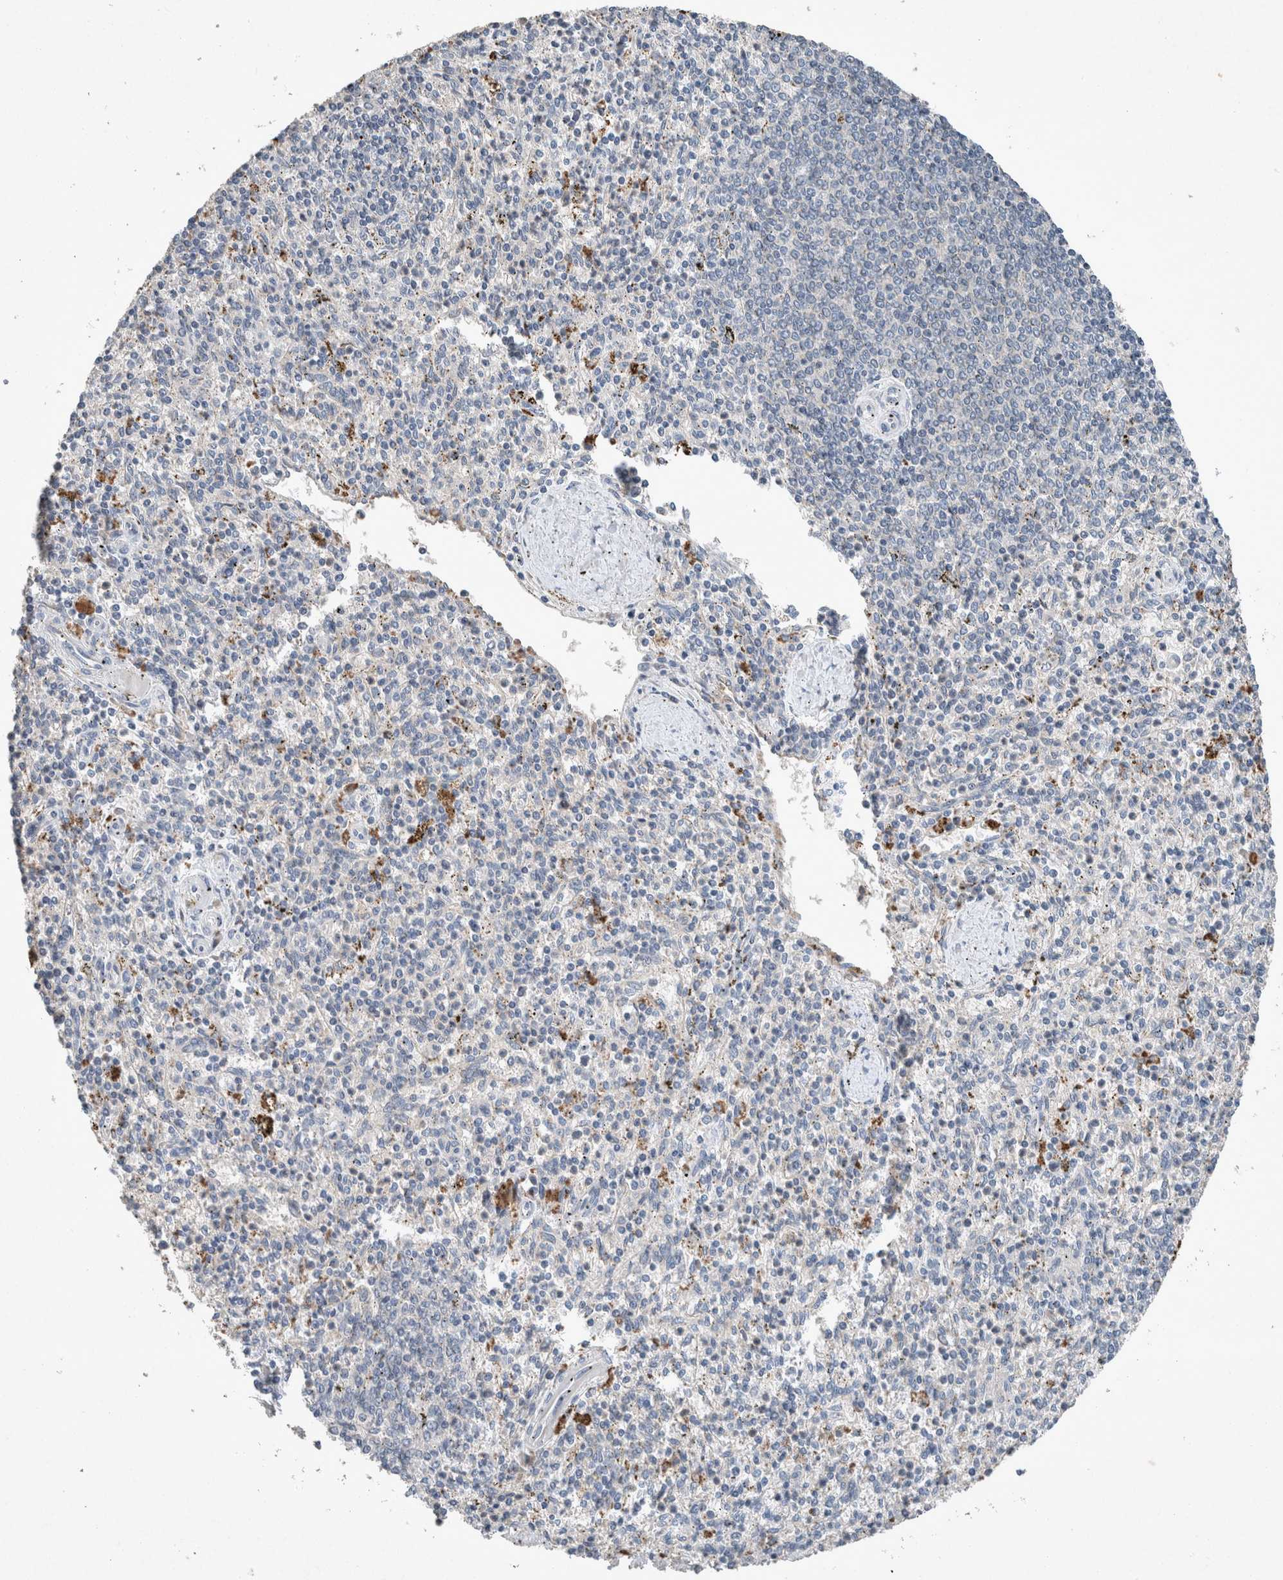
{"staining": {"intensity": "moderate", "quantity": "<25%", "location": "cytoplasmic/membranous"}, "tissue": "spleen", "cell_type": "Cells in red pulp", "image_type": "normal", "snomed": [{"axis": "morphology", "description": "Normal tissue, NOS"}, {"axis": "topography", "description": "Spleen"}], "caption": "Brown immunohistochemical staining in normal human spleen reveals moderate cytoplasmic/membranous expression in approximately <25% of cells in red pulp.", "gene": "UGCG", "patient": {"sex": "male", "age": 72}}